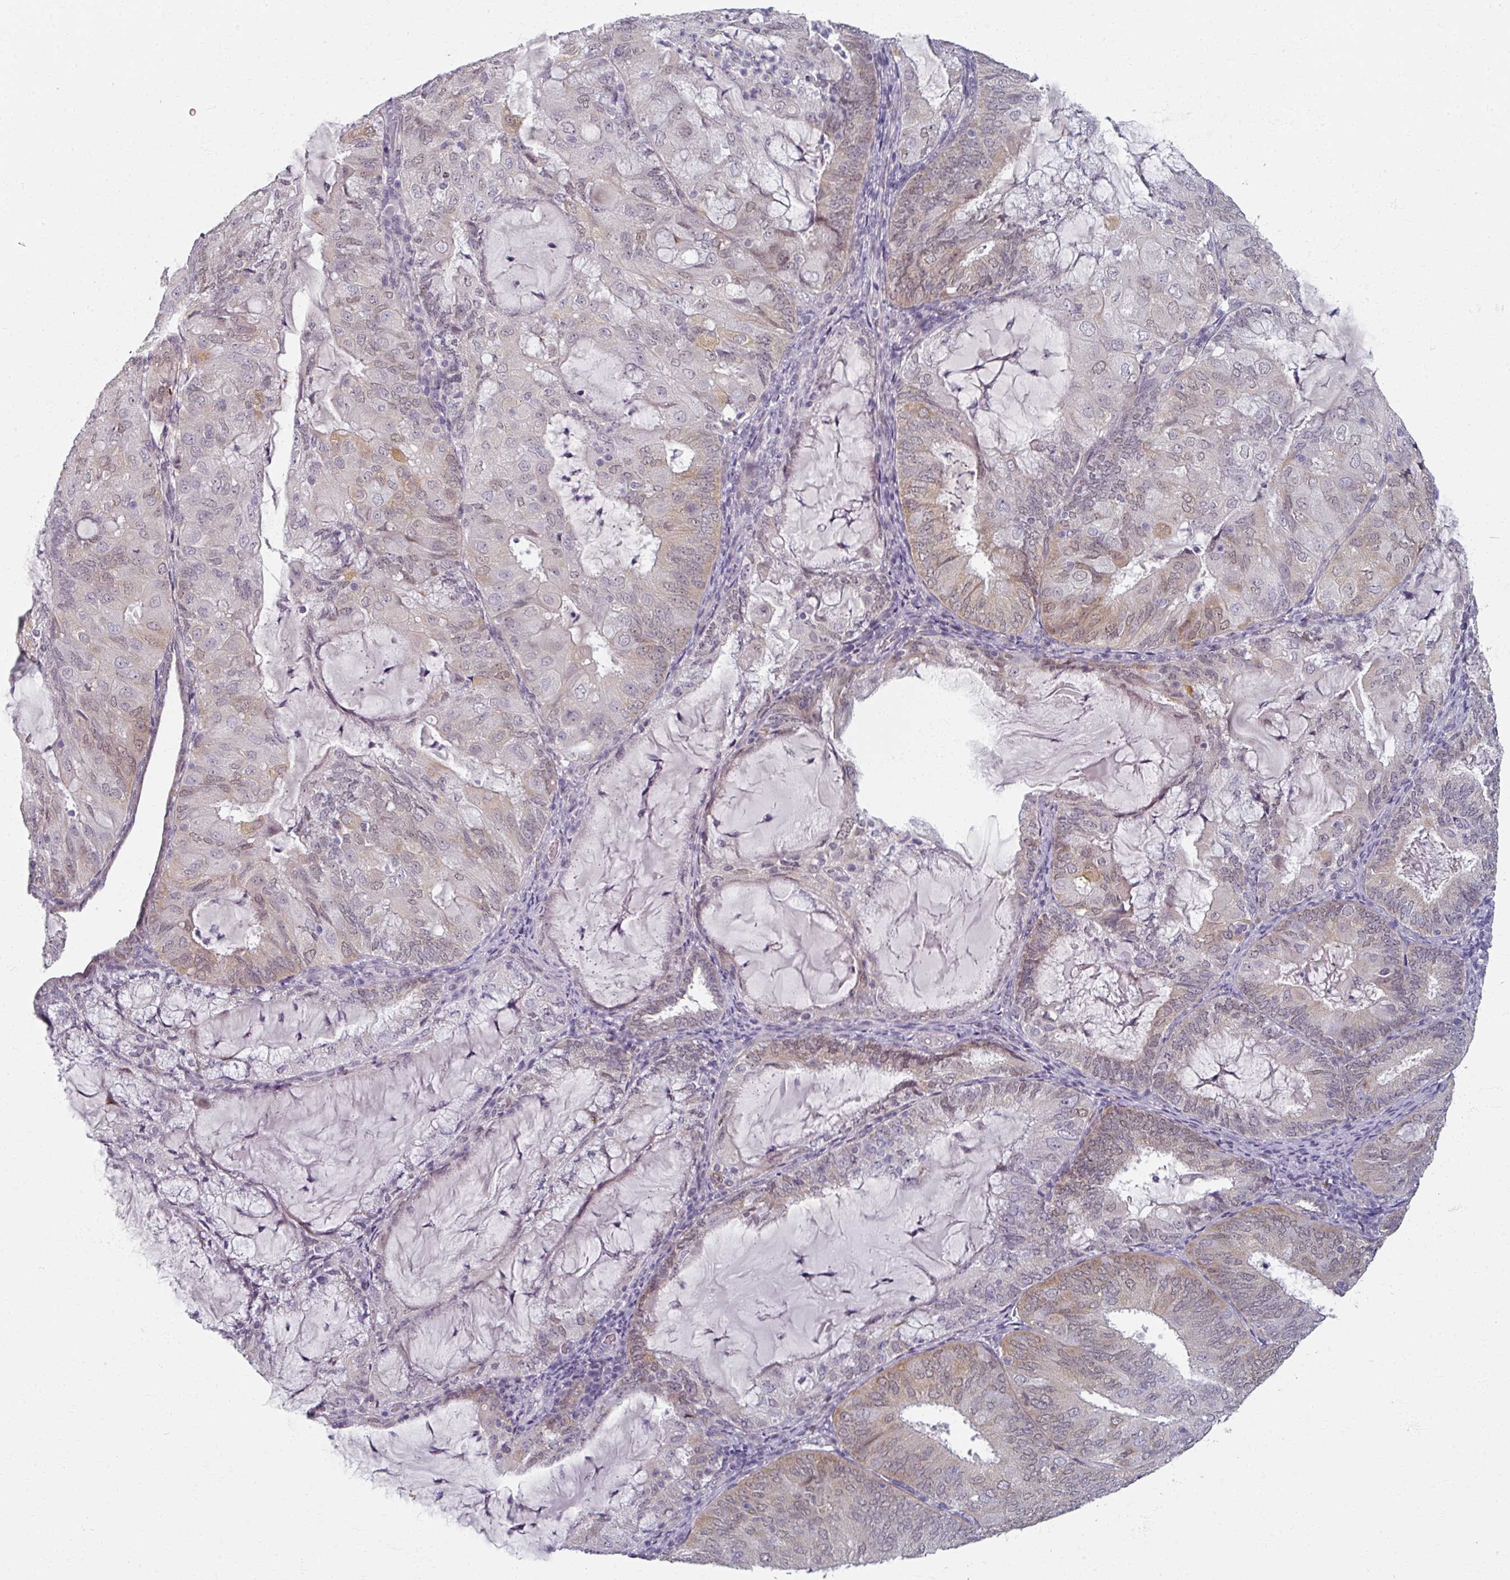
{"staining": {"intensity": "moderate", "quantity": "25%-75%", "location": "nuclear"}, "tissue": "endometrial cancer", "cell_type": "Tumor cells", "image_type": "cancer", "snomed": [{"axis": "morphology", "description": "Adenocarcinoma, NOS"}, {"axis": "topography", "description": "Endometrium"}], "caption": "Immunohistochemistry photomicrograph of neoplastic tissue: human adenocarcinoma (endometrial) stained using immunohistochemistry (IHC) shows medium levels of moderate protein expression localized specifically in the nuclear of tumor cells, appearing as a nuclear brown color.", "gene": "RIPOR3", "patient": {"sex": "female", "age": 81}}